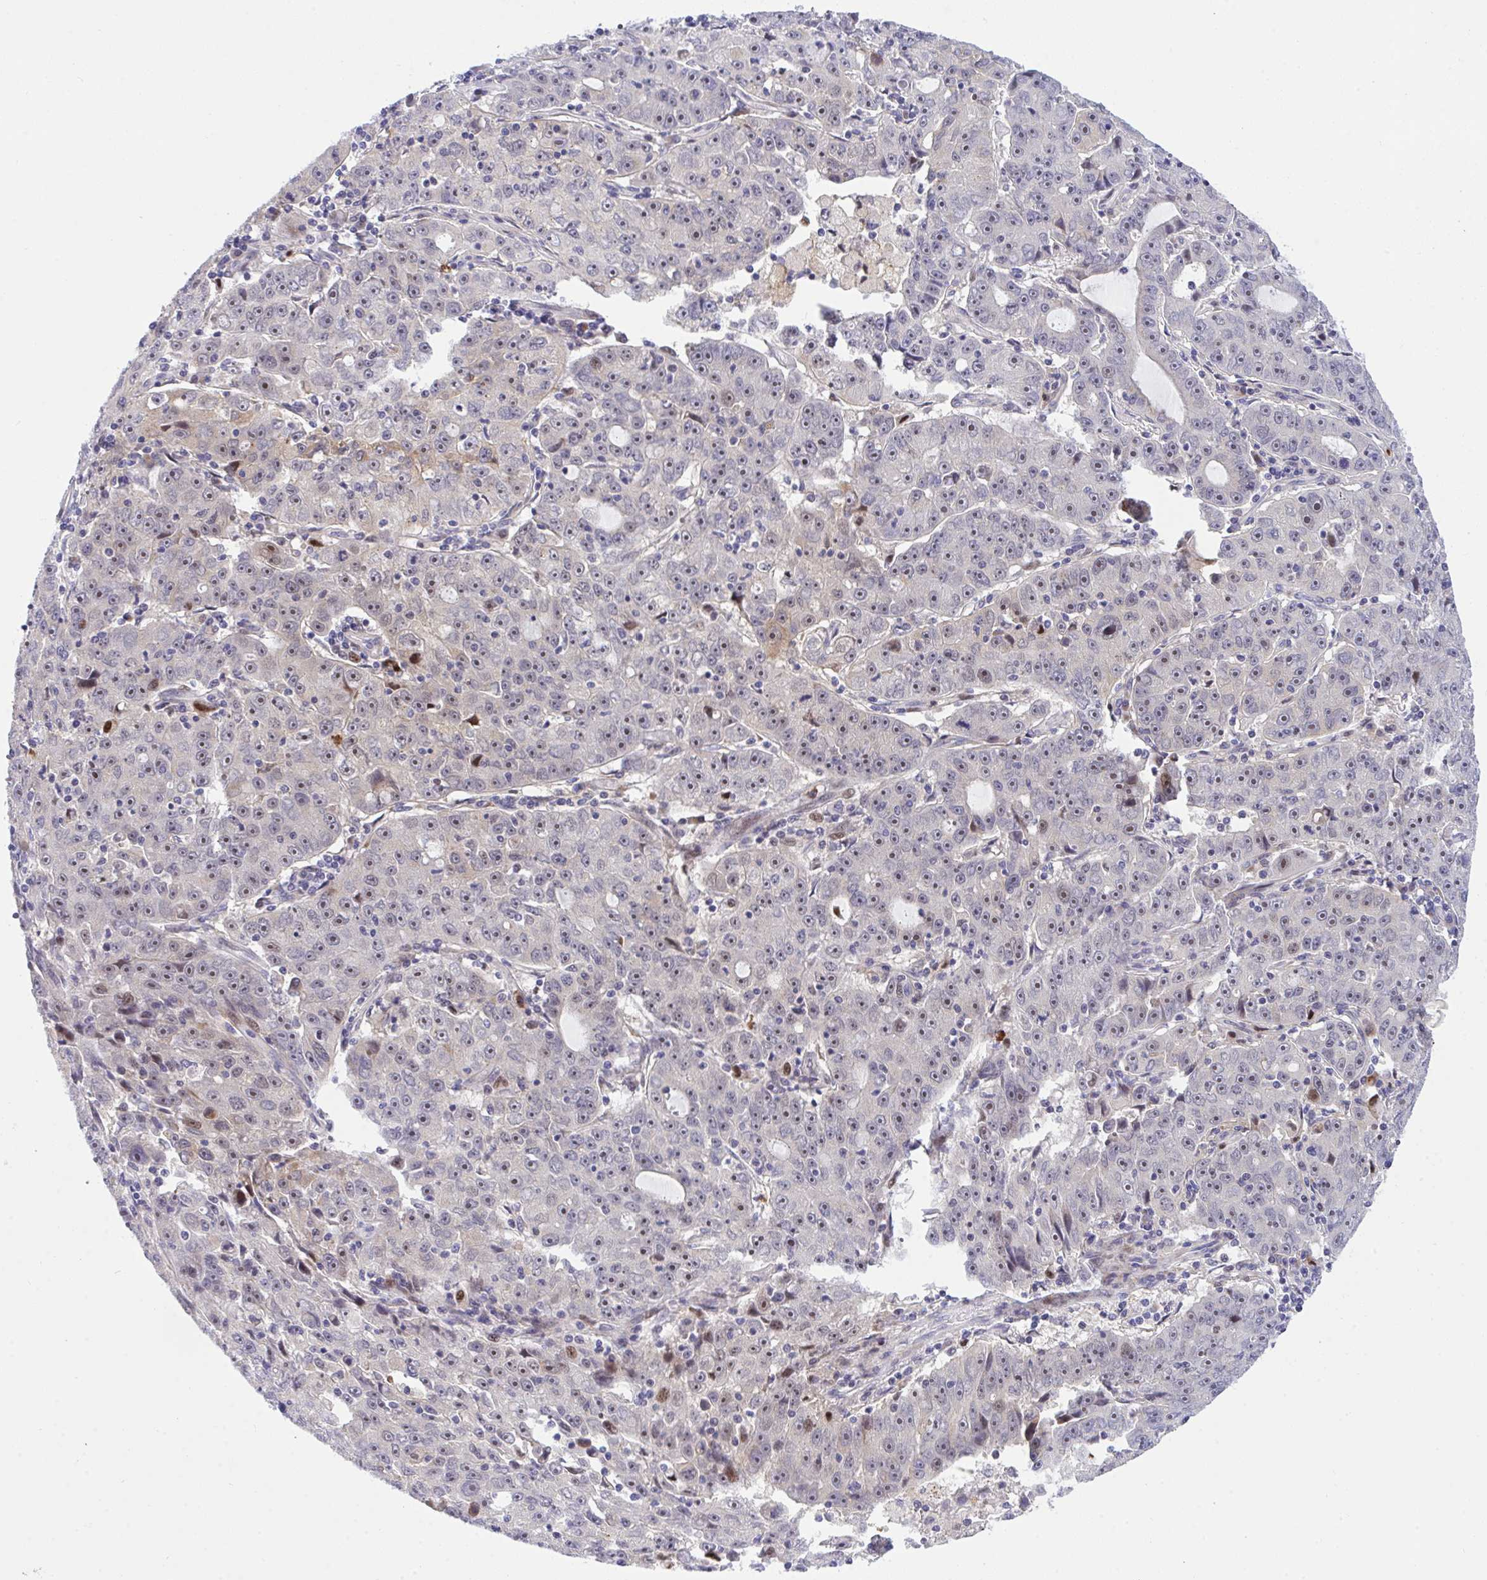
{"staining": {"intensity": "moderate", "quantity": "<25%", "location": "cytoplasmic/membranous,nuclear"}, "tissue": "lung cancer", "cell_type": "Tumor cells", "image_type": "cancer", "snomed": [{"axis": "morphology", "description": "Normal morphology"}, {"axis": "morphology", "description": "Adenocarcinoma, NOS"}, {"axis": "topography", "description": "Lymph node"}, {"axis": "topography", "description": "Lung"}], "caption": "This is a photomicrograph of immunohistochemistry (IHC) staining of lung cancer (adenocarcinoma), which shows moderate staining in the cytoplasmic/membranous and nuclear of tumor cells.", "gene": "ZNF554", "patient": {"sex": "female", "age": 57}}